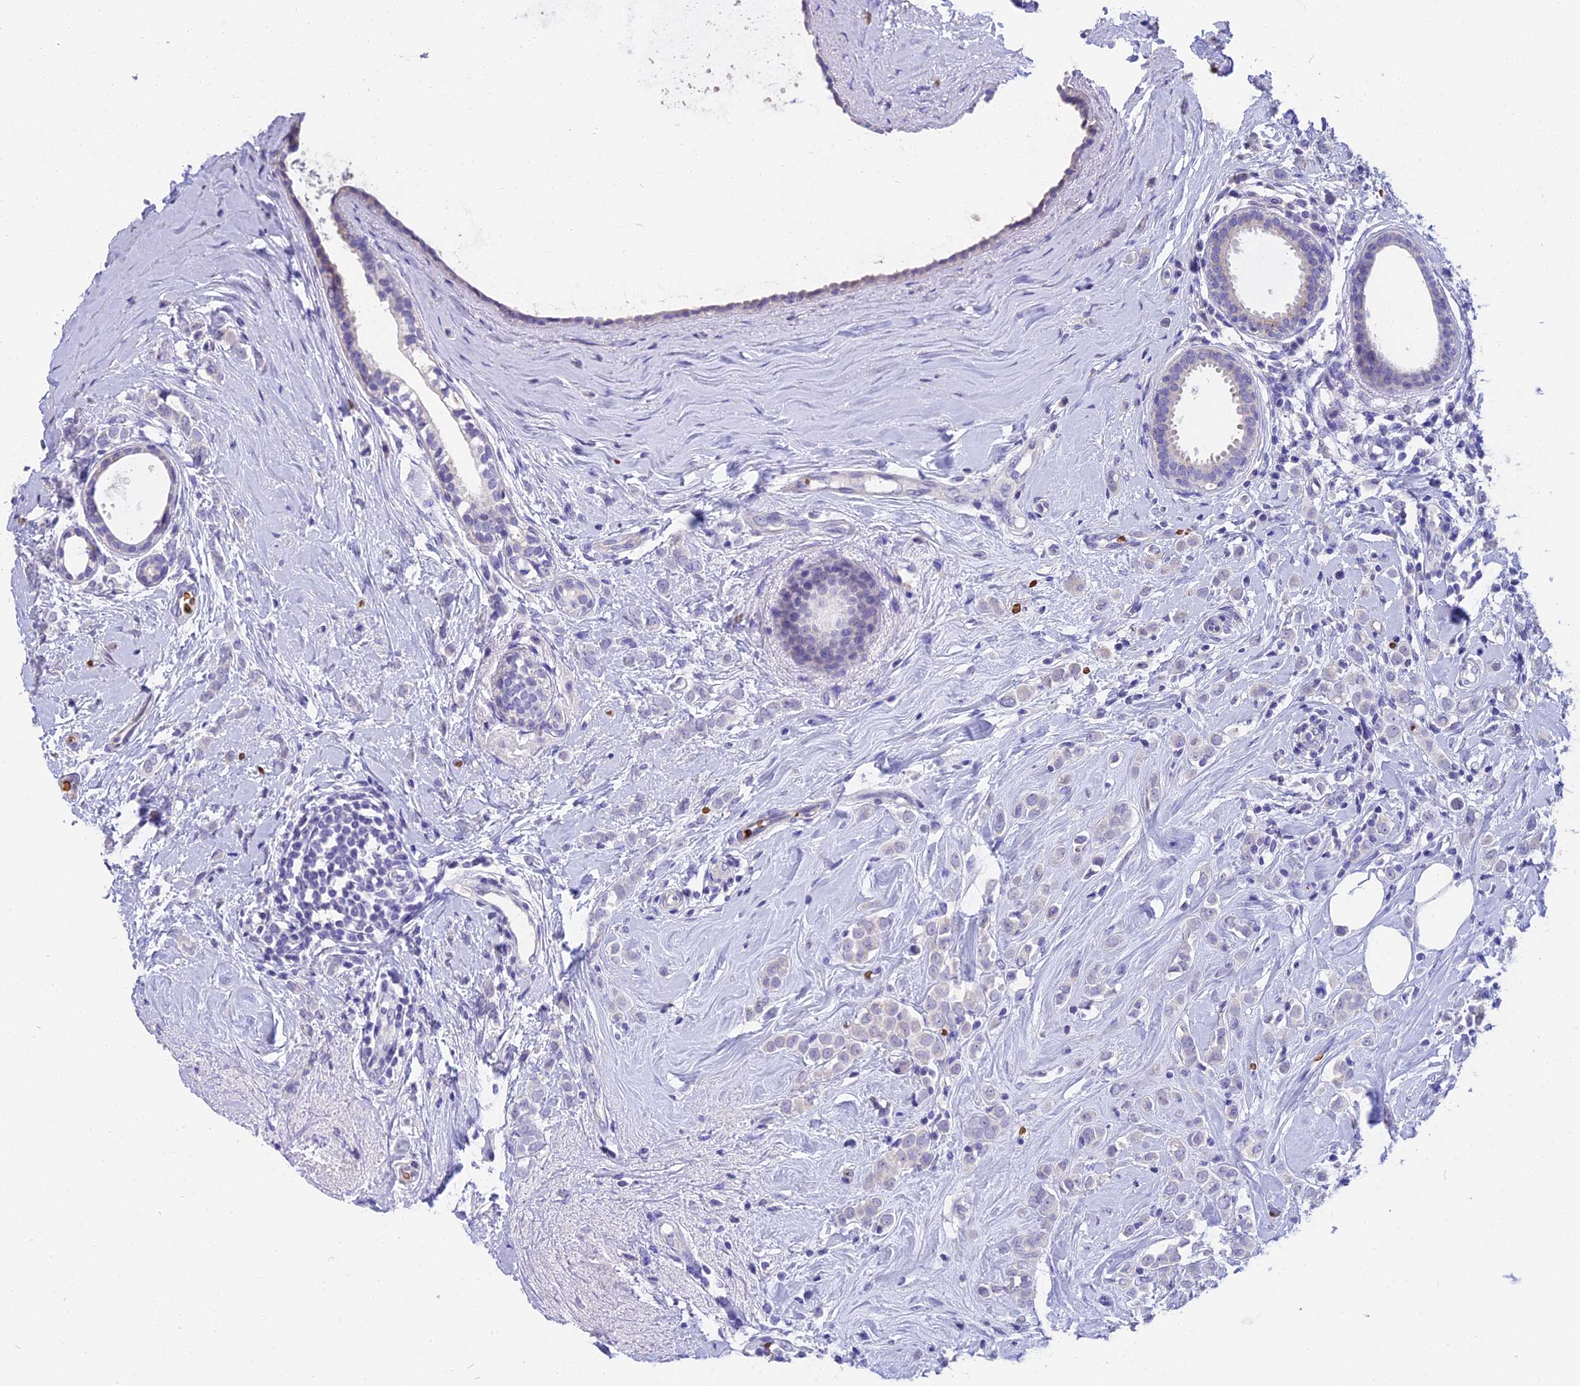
{"staining": {"intensity": "negative", "quantity": "none", "location": "none"}, "tissue": "breast cancer", "cell_type": "Tumor cells", "image_type": "cancer", "snomed": [{"axis": "morphology", "description": "Lobular carcinoma"}, {"axis": "topography", "description": "Breast"}], "caption": "Tumor cells are negative for protein expression in human breast lobular carcinoma. (Brightfield microscopy of DAB (3,3'-diaminobenzidine) IHC at high magnification).", "gene": "TNNC2", "patient": {"sex": "female", "age": 47}}